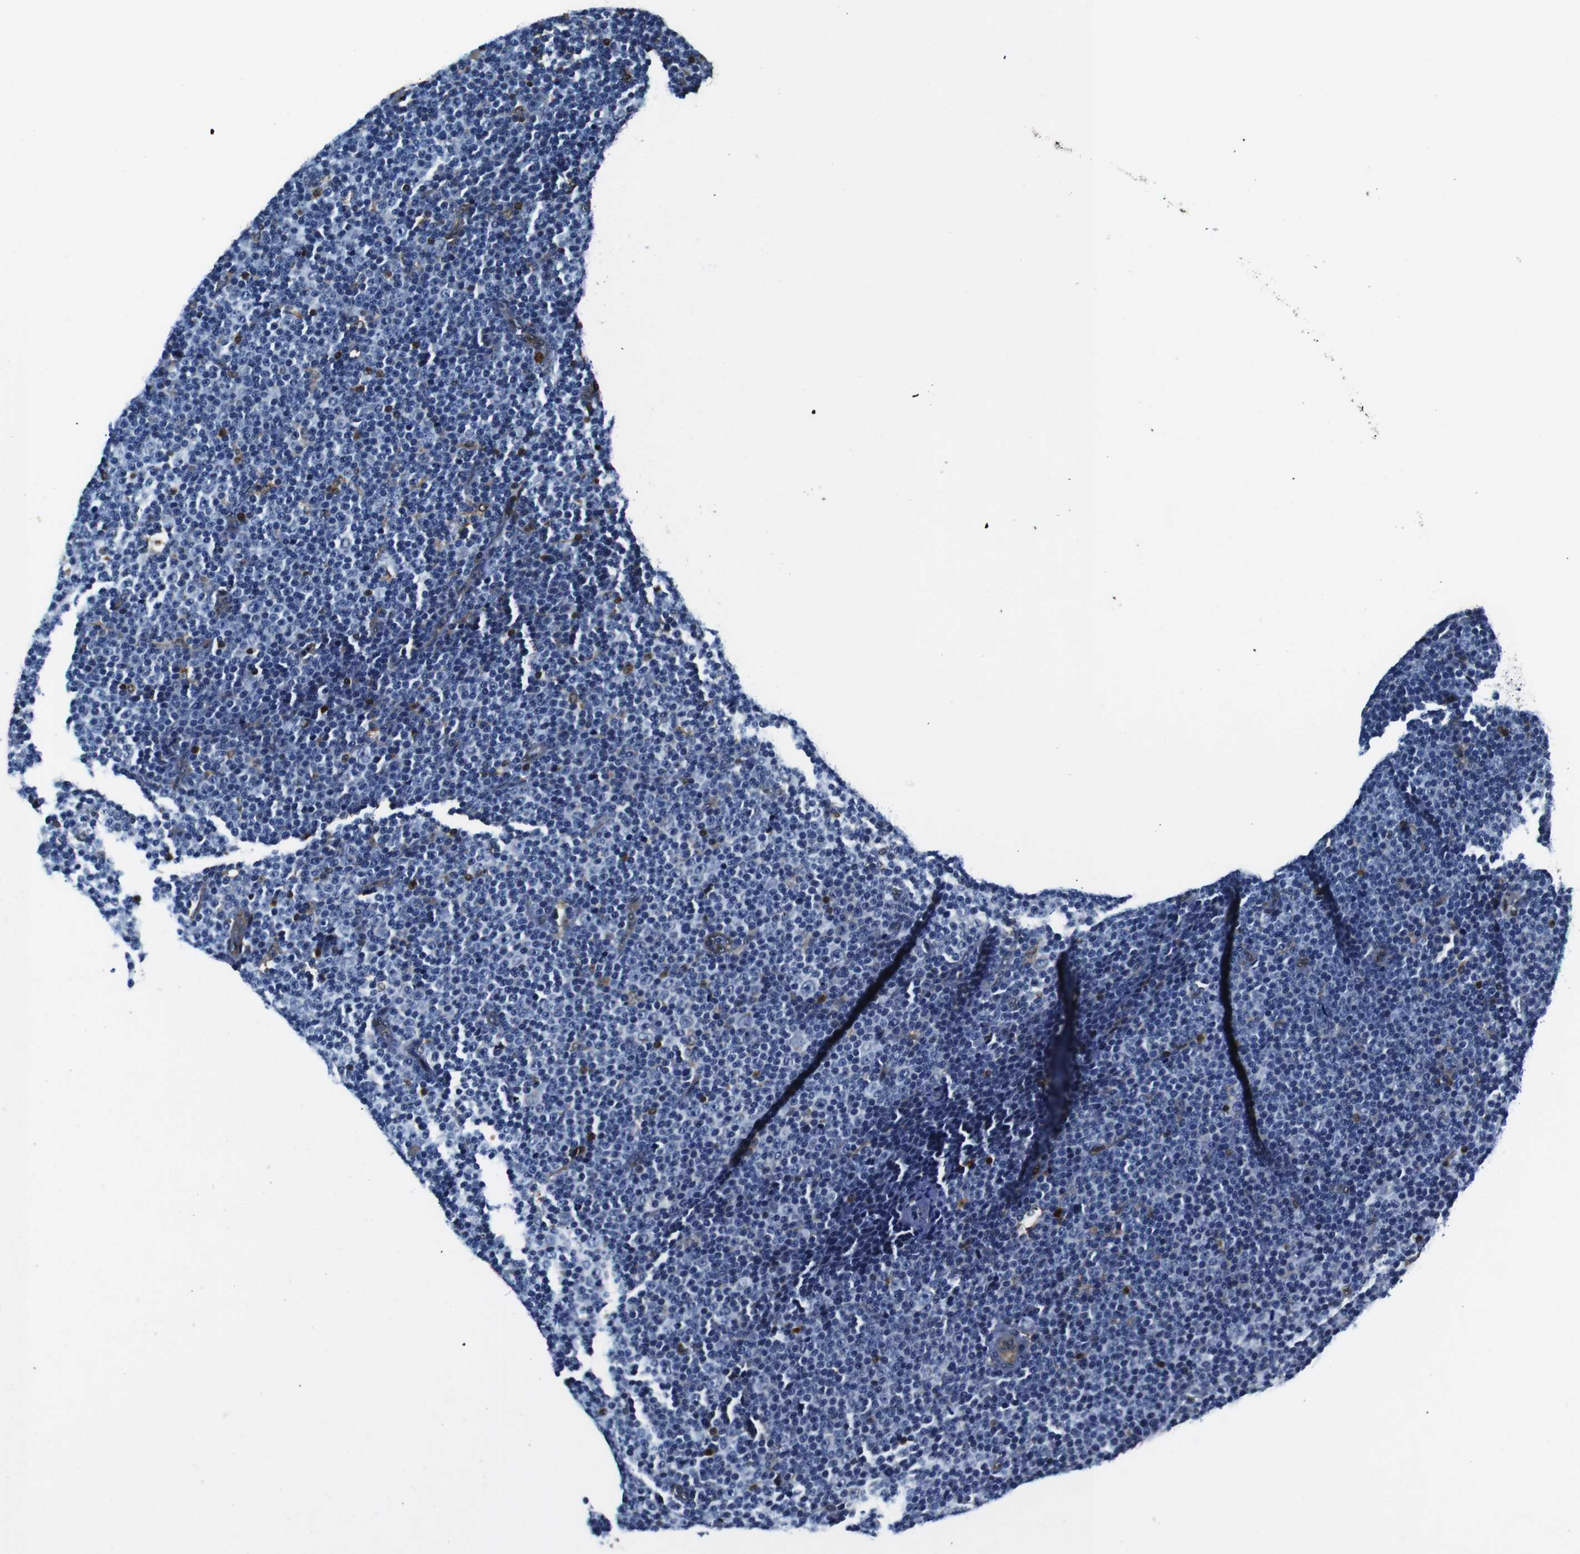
{"staining": {"intensity": "negative", "quantity": "none", "location": "none"}, "tissue": "lymphoma", "cell_type": "Tumor cells", "image_type": "cancer", "snomed": [{"axis": "morphology", "description": "Malignant lymphoma, non-Hodgkin's type, Low grade"}, {"axis": "topography", "description": "Lymph node"}], "caption": "Tumor cells are negative for protein expression in human lymphoma.", "gene": "ANXA1", "patient": {"sex": "female", "age": 67}}